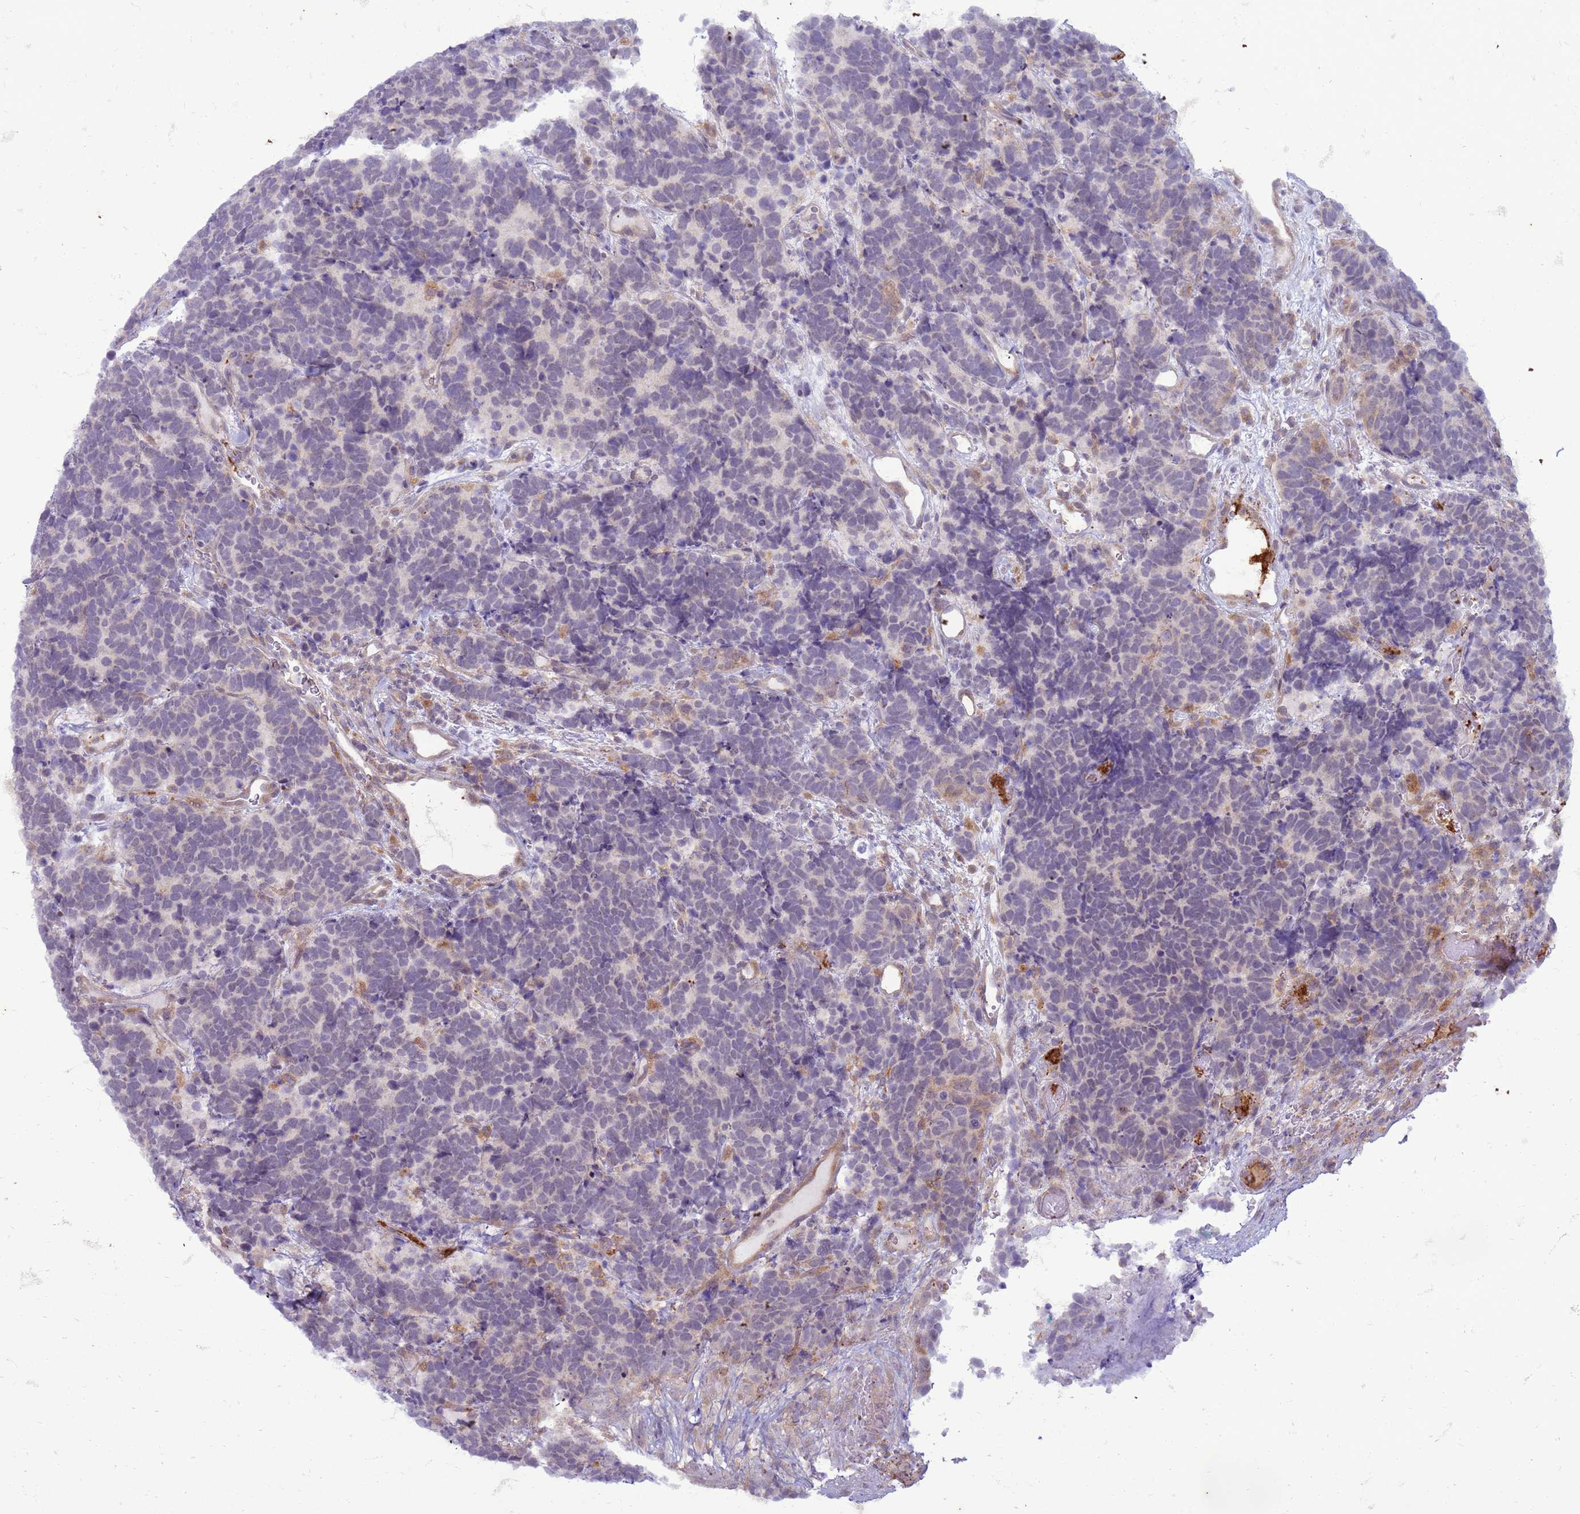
{"staining": {"intensity": "negative", "quantity": "none", "location": "none"}, "tissue": "carcinoid", "cell_type": "Tumor cells", "image_type": "cancer", "snomed": [{"axis": "morphology", "description": "Carcinoma, NOS"}, {"axis": "morphology", "description": "Carcinoid, malignant, NOS"}, {"axis": "topography", "description": "Urinary bladder"}], "caption": "Tumor cells show no significant positivity in carcinoid.", "gene": "SLC15A3", "patient": {"sex": "male", "age": 57}}